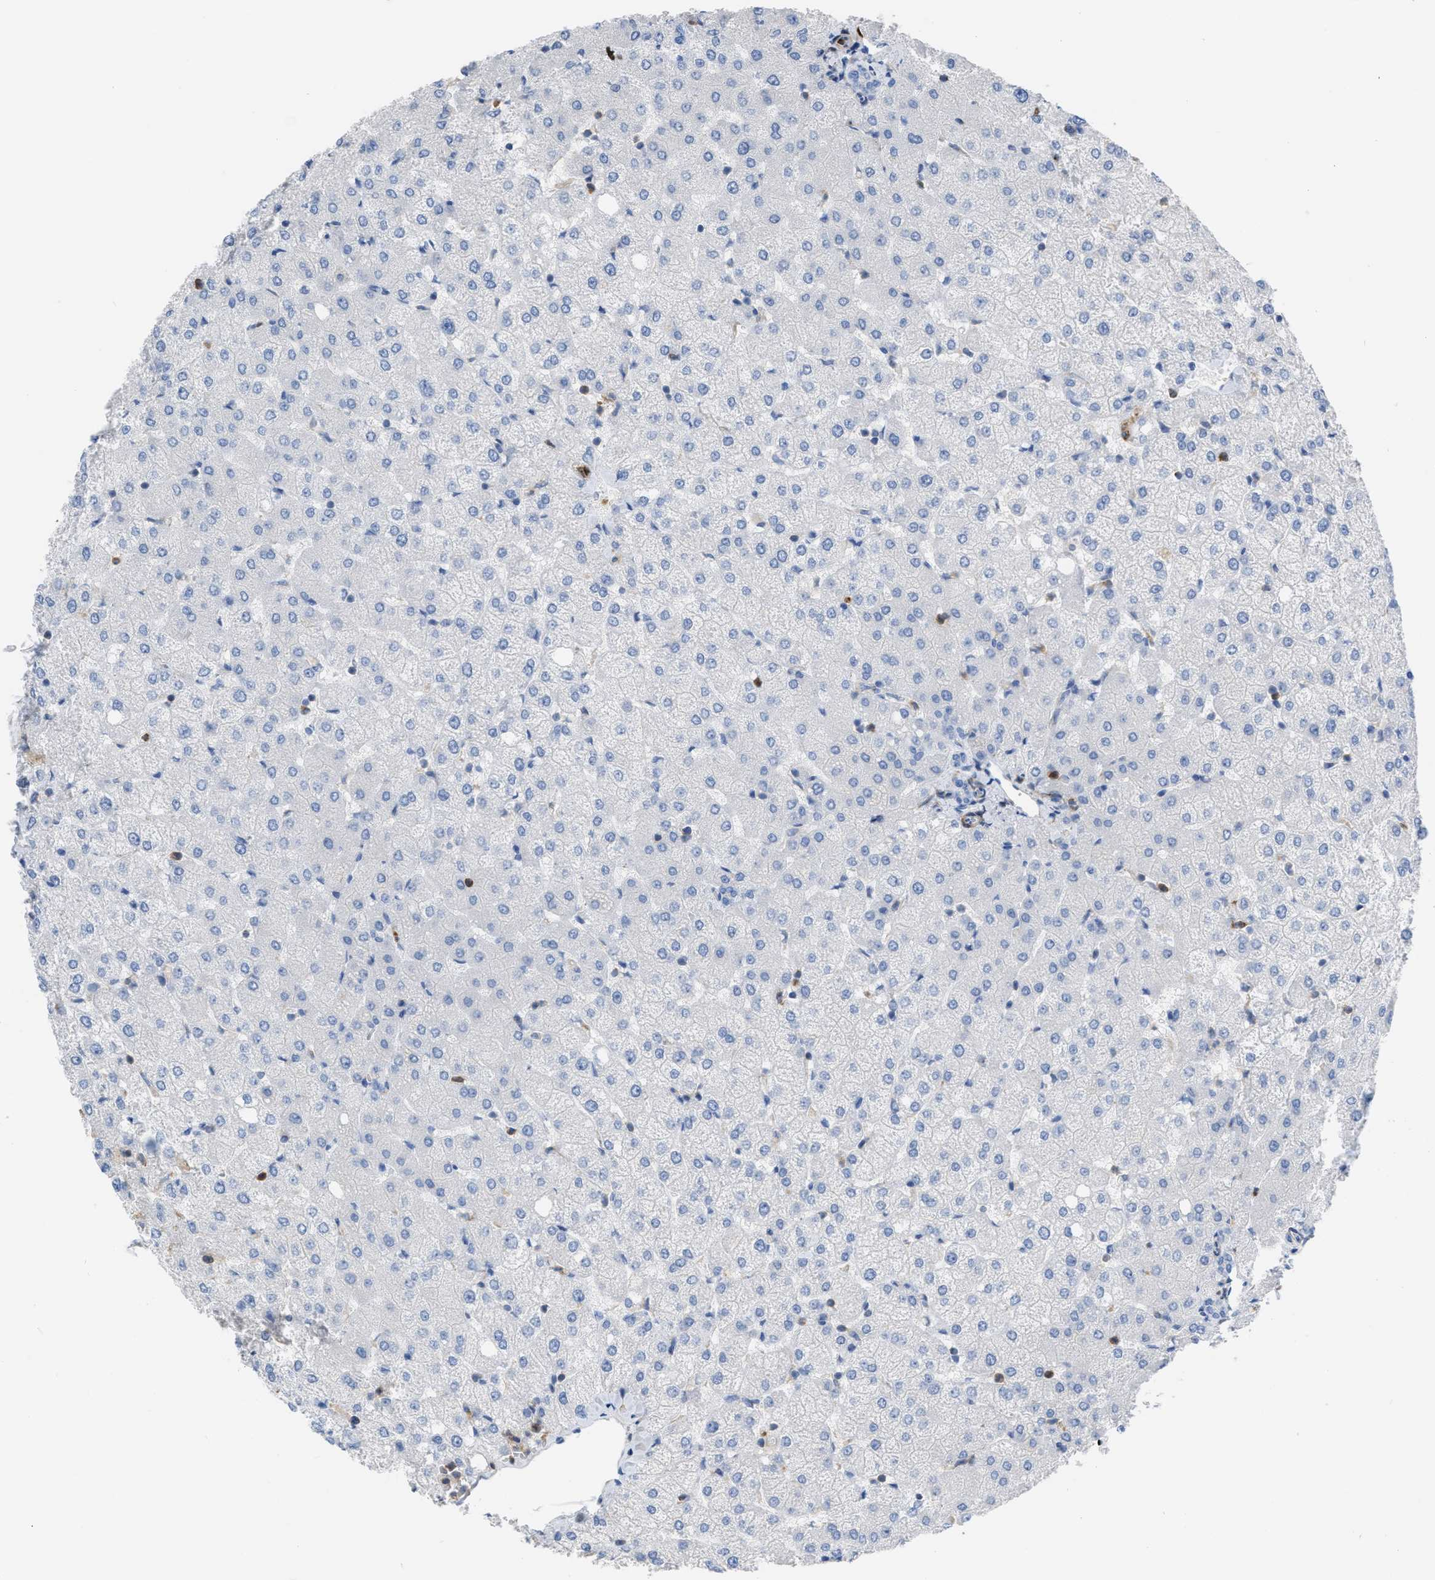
{"staining": {"intensity": "negative", "quantity": "none", "location": "none"}, "tissue": "liver", "cell_type": "Cholangiocytes", "image_type": "normal", "snomed": [{"axis": "morphology", "description": "Normal tissue, NOS"}, {"axis": "topography", "description": "Liver"}], "caption": "Micrograph shows no significant protein expression in cholangiocytes of unremarkable liver. (IHC, brightfield microscopy, high magnification).", "gene": "PRMT2", "patient": {"sex": "female", "age": 54}}